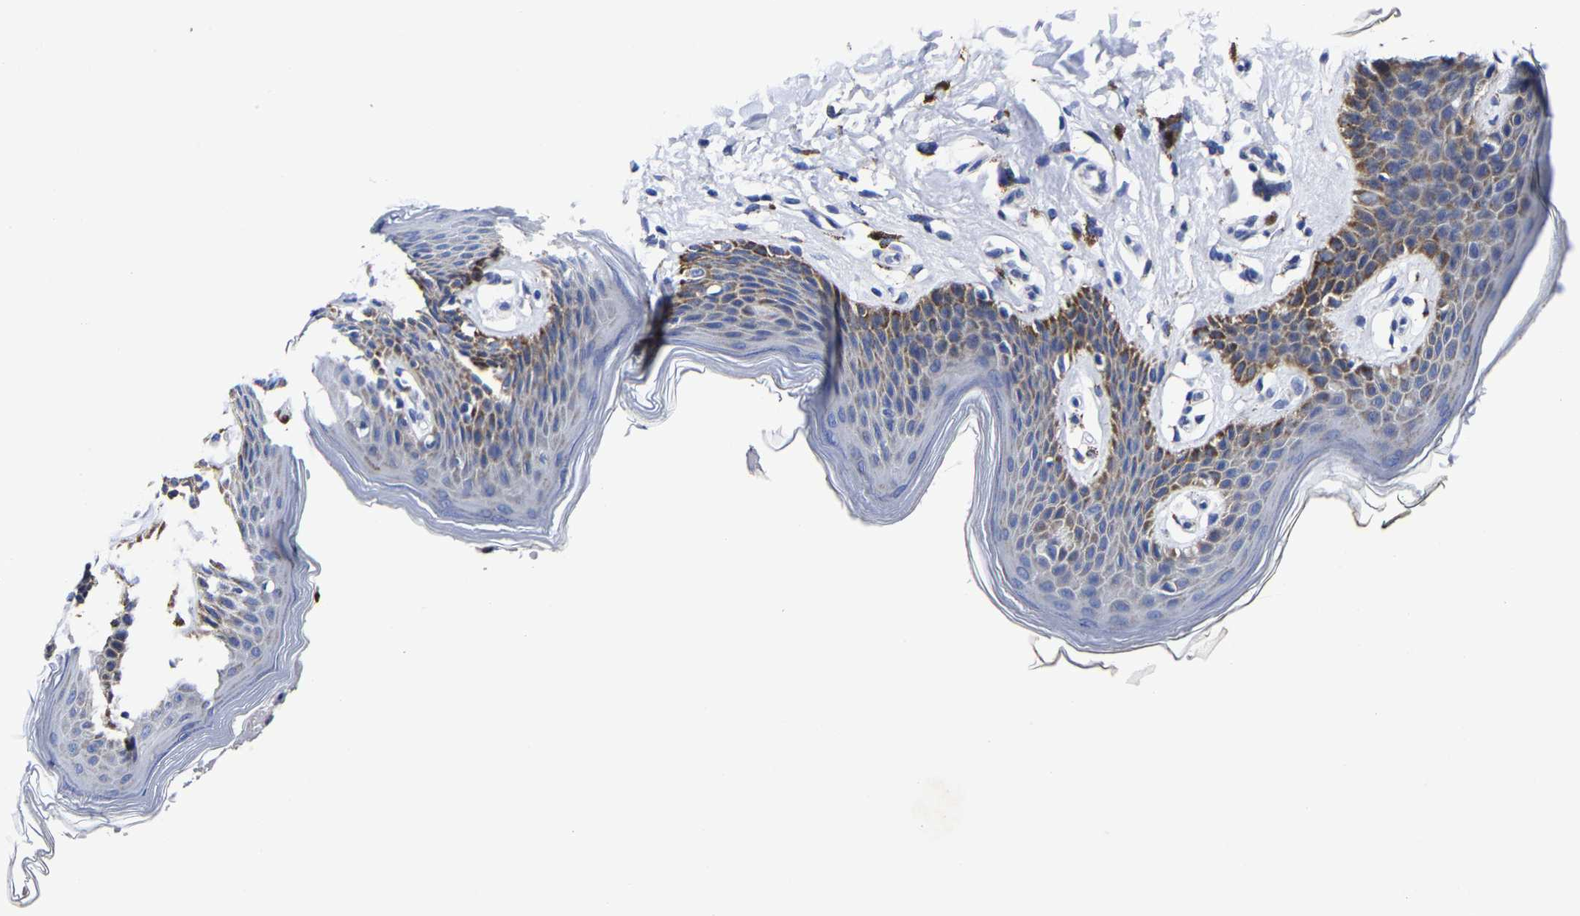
{"staining": {"intensity": "moderate", "quantity": "25%-75%", "location": "cytoplasmic/membranous"}, "tissue": "skin", "cell_type": "Epidermal cells", "image_type": "normal", "snomed": [{"axis": "morphology", "description": "Normal tissue, NOS"}, {"axis": "topography", "description": "Vulva"}], "caption": "This image shows IHC staining of unremarkable human skin, with medium moderate cytoplasmic/membranous positivity in approximately 25%-75% of epidermal cells.", "gene": "AASS", "patient": {"sex": "female", "age": 66}}